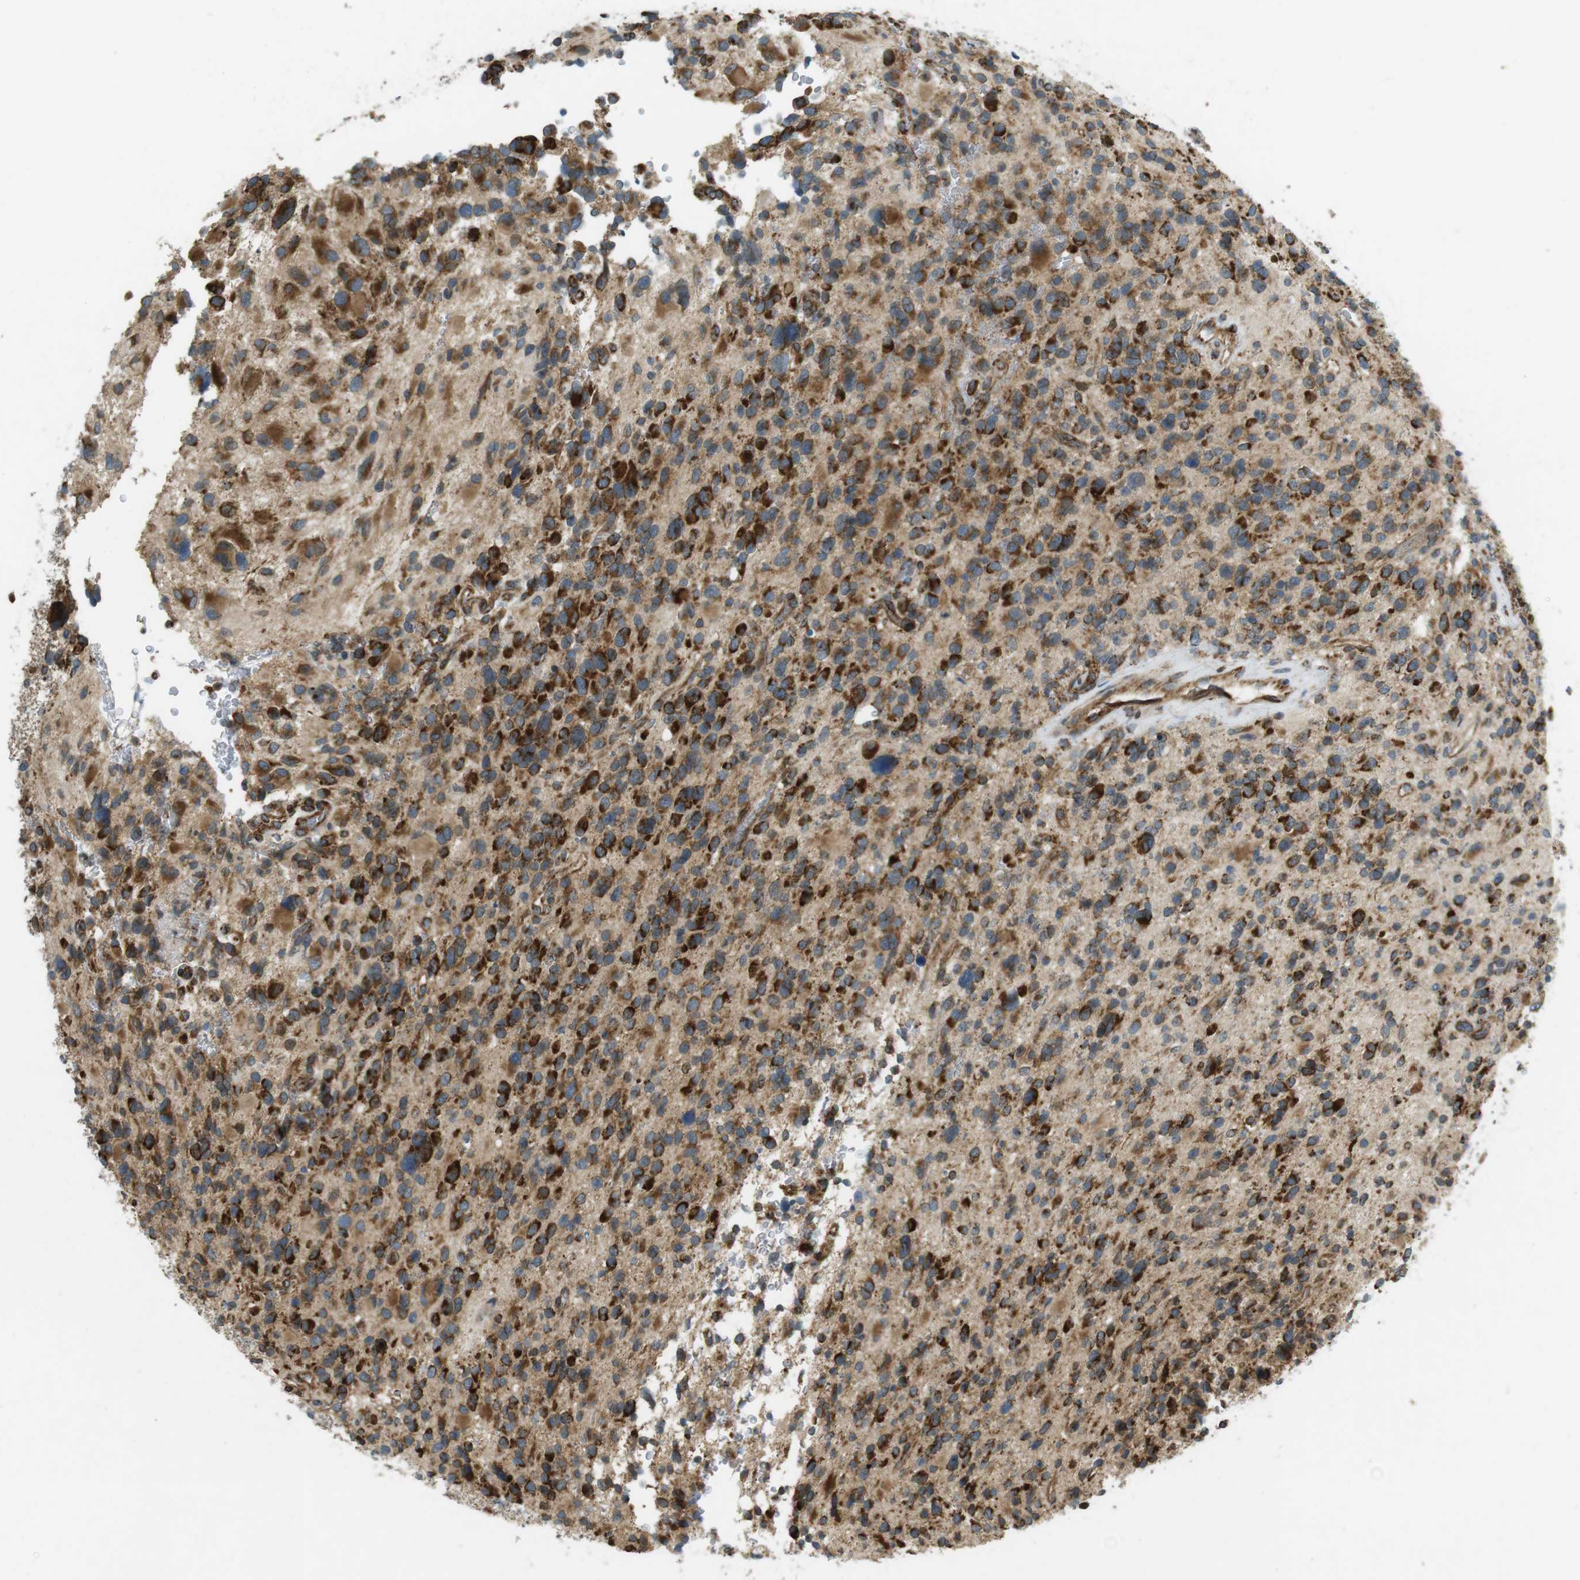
{"staining": {"intensity": "strong", "quantity": ">75%", "location": "cytoplasmic/membranous"}, "tissue": "glioma", "cell_type": "Tumor cells", "image_type": "cancer", "snomed": [{"axis": "morphology", "description": "Glioma, malignant, High grade"}, {"axis": "topography", "description": "Brain"}], "caption": "Glioma stained with a brown dye displays strong cytoplasmic/membranous positive staining in about >75% of tumor cells.", "gene": "SLC41A1", "patient": {"sex": "male", "age": 48}}